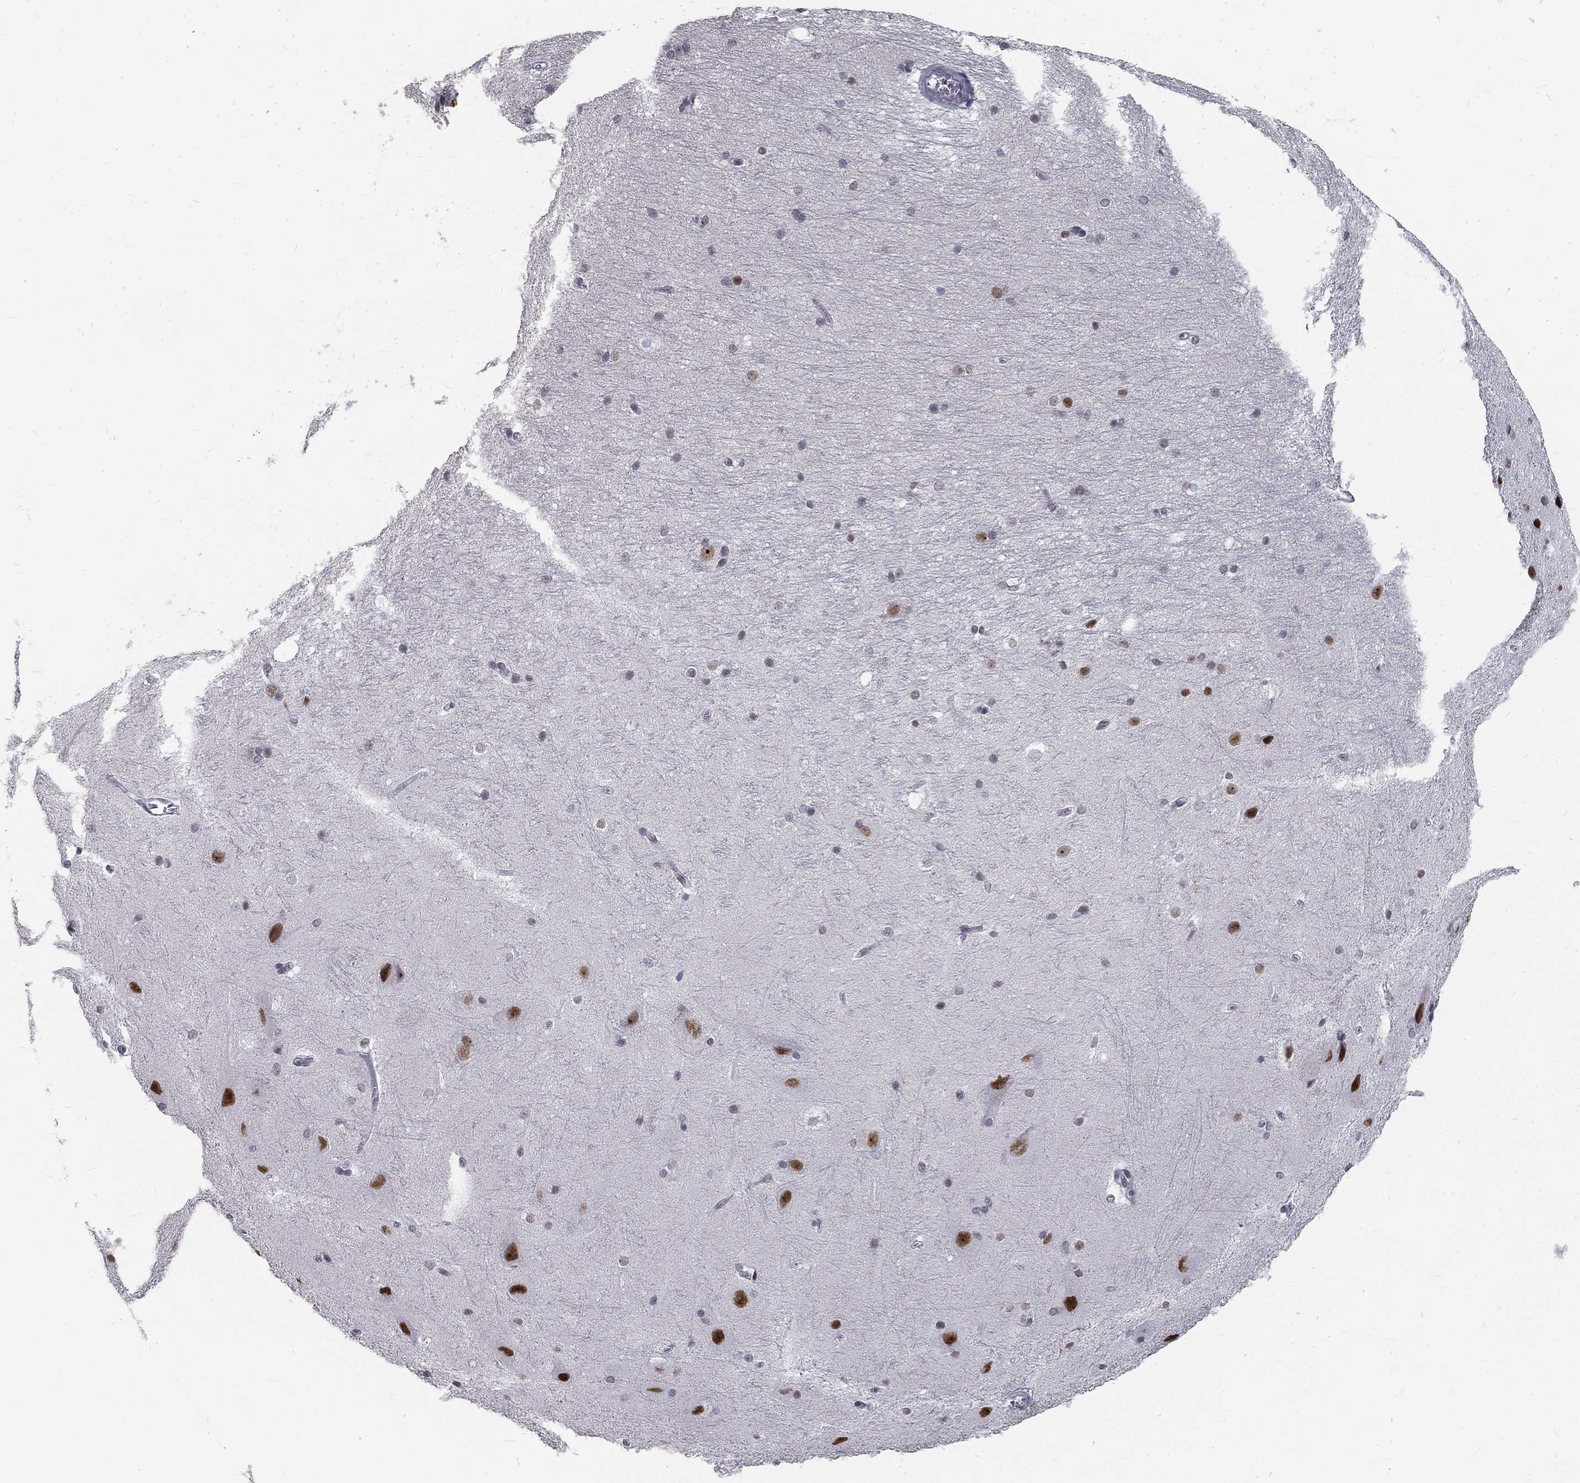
{"staining": {"intensity": "negative", "quantity": "none", "location": "none"}, "tissue": "hippocampus", "cell_type": "Glial cells", "image_type": "normal", "snomed": [{"axis": "morphology", "description": "Normal tissue, NOS"}, {"axis": "topography", "description": "Cerebral cortex"}, {"axis": "topography", "description": "Hippocampus"}], "caption": "This is an immunohistochemistry (IHC) image of benign human hippocampus. There is no positivity in glial cells.", "gene": "SNORC", "patient": {"sex": "female", "age": 19}}